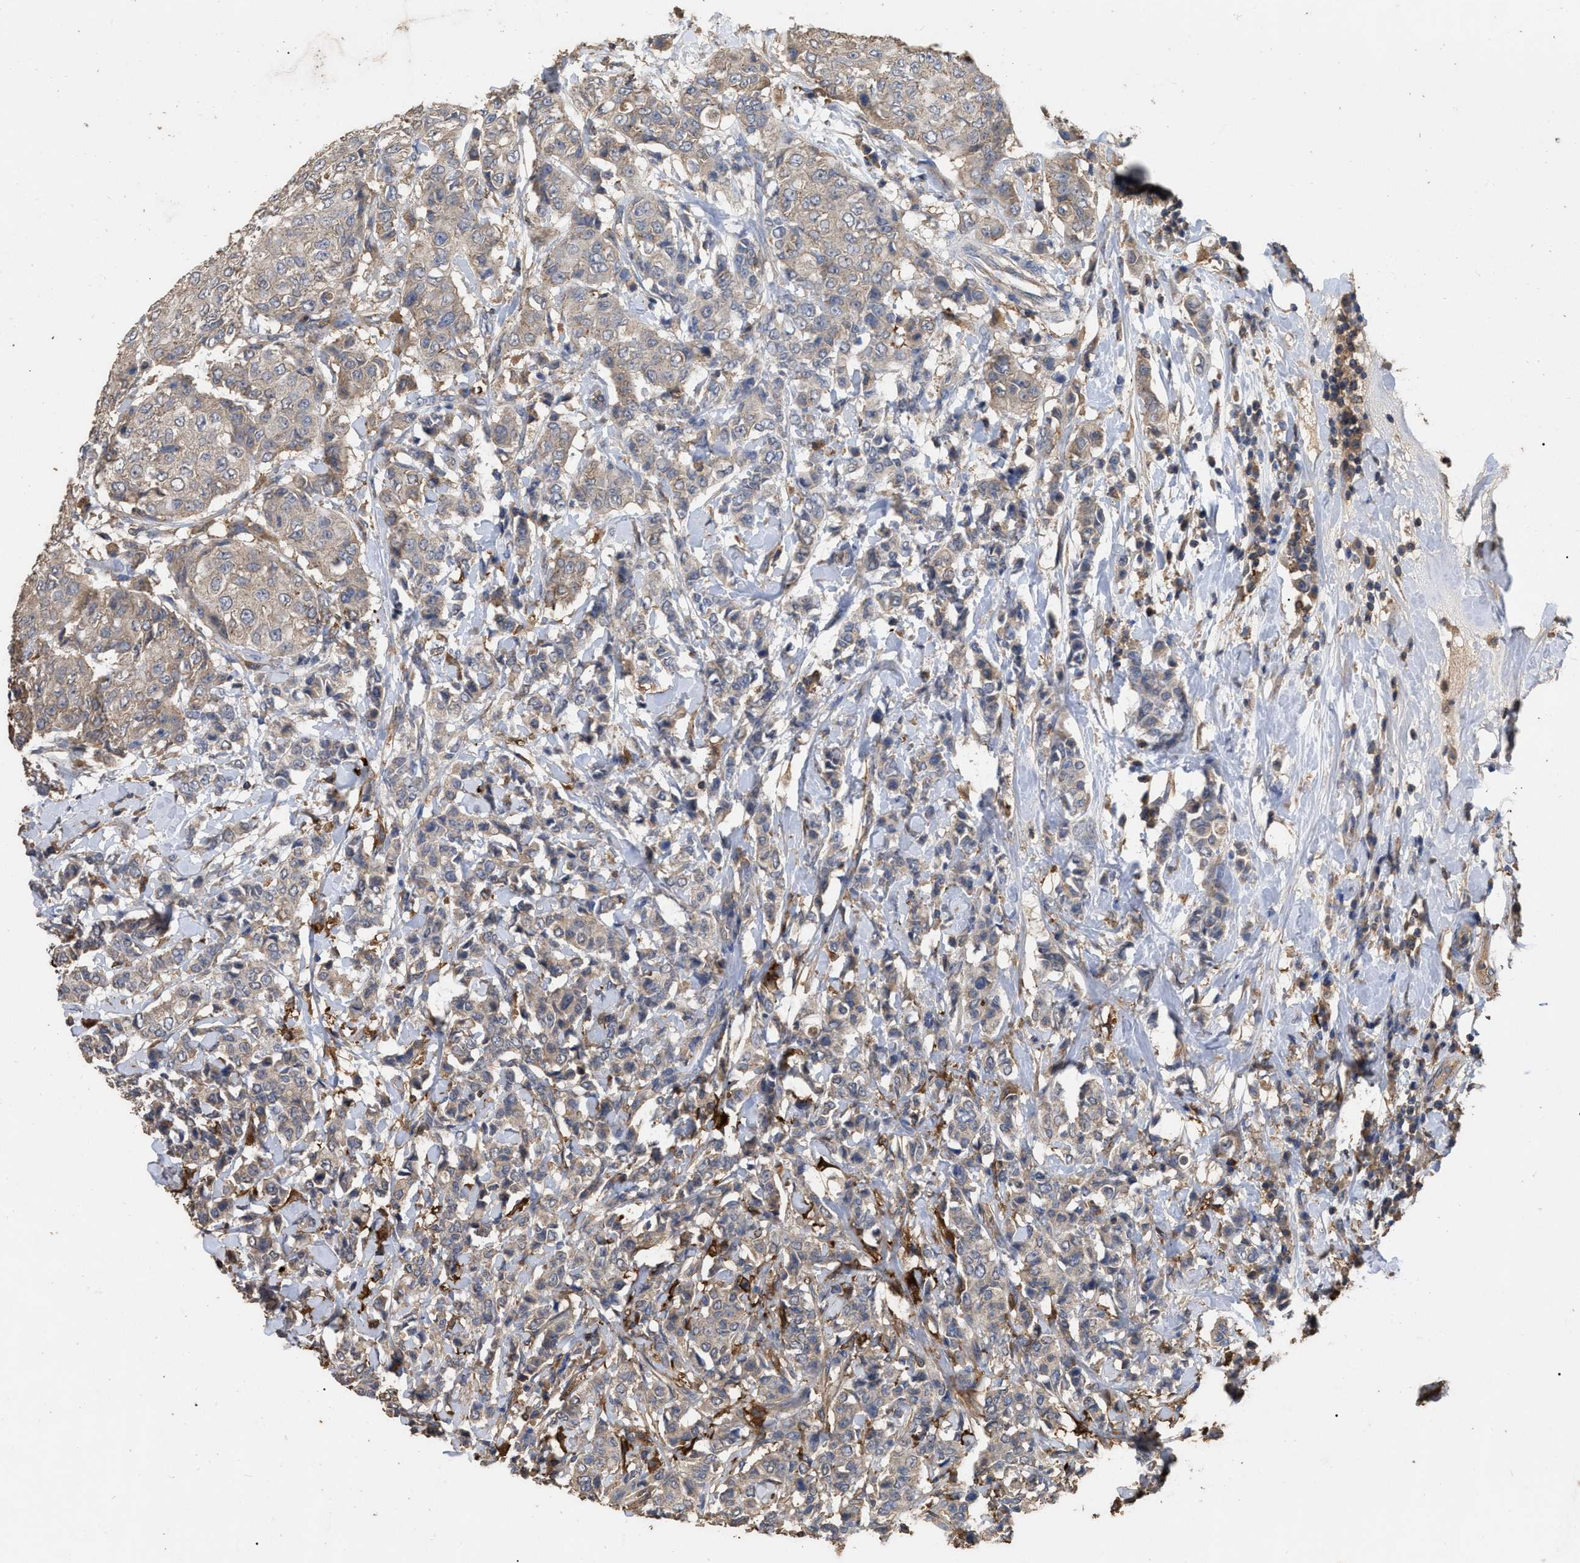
{"staining": {"intensity": "weak", "quantity": "<25%", "location": "cytoplasmic/membranous"}, "tissue": "breast cancer", "cell_type": "Tumor cells", "image_type": "cancer", "snomed": [{"axis": "morphology", "description": "Duct carcinoma"}, {"axis": "topography", "description": "Breast"}], "caption": "DAB (3,3'-diaminobenzidine) immunohistochemical staining of breast infiltrating ductal carcinoma demonstrates no significant positivity in tumor cells. (DAB immunohistochemistry with hematoxylin counter stain).", "gene": "GPR179", "patient": {"sex": "female", "age": 27}}